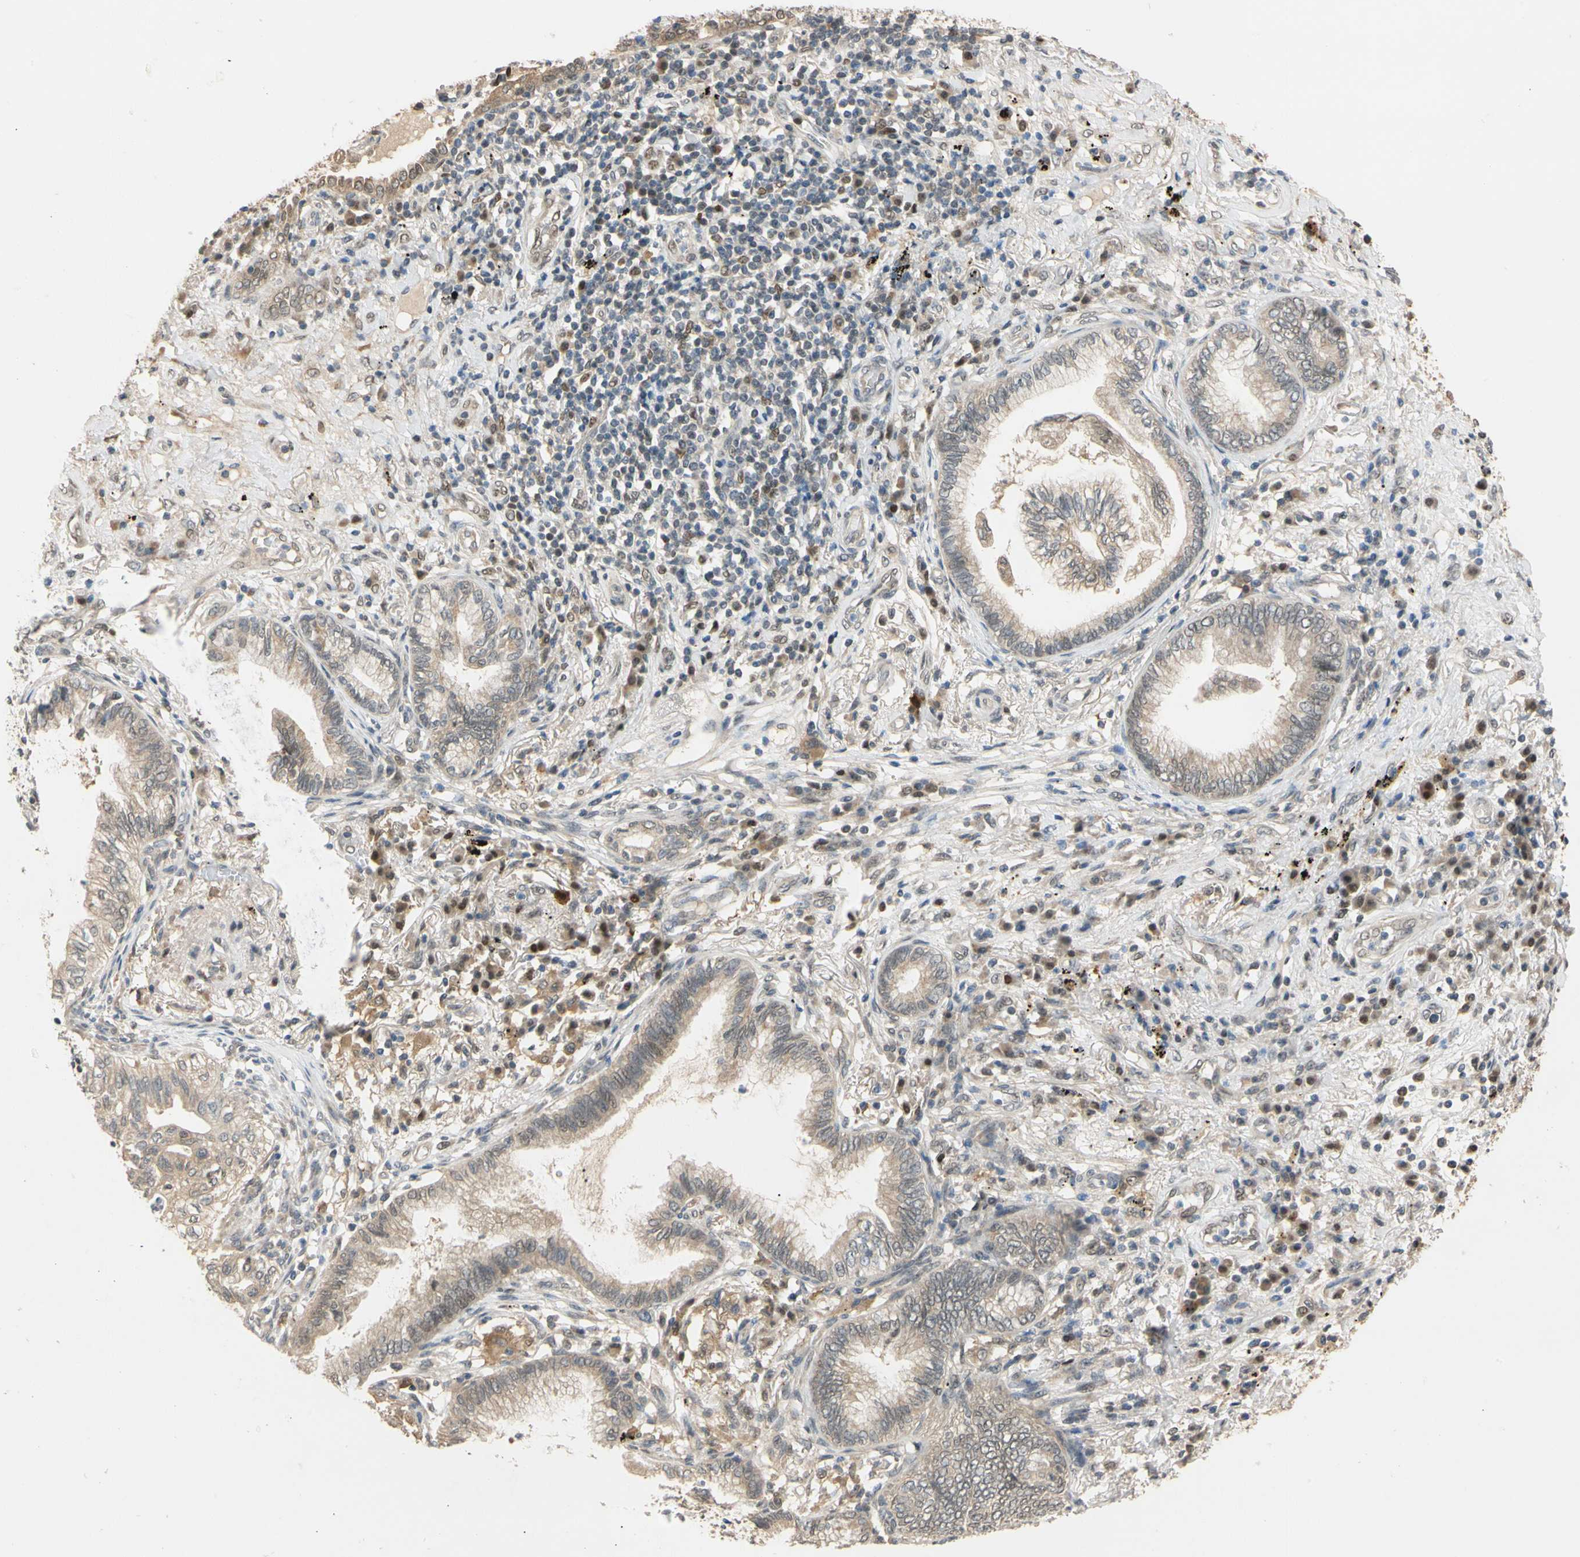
{"staining": {"intensity": "moderate", "quantity": "25%-75%", "location": "cytoplasmic/membranous"}, "tissue": "lung cancer", "cell_type": "Tumor cells", "image_type": "cancer", "snomed": [{"axis": "morphology", "description": "Normal tissue, NOS"}, {"axis": "morphology", "description": "Adenocarcinoma, NOS"}, {"axis": "topography", "description": "Bronchus"}, {"axis": "topography", "description": "Lung"}], "caption": "High-magnification brightfield microscopy of adenocarcinoma (lung) stained with DAB (brown) and counterstained with hematoxylin (blue). tumor cells exhibit moderate cytoplasmic/membranous staining is identified in approximately25%-75% of cells.", "gene": "RIOX2", "patient": {"sex": "female", "age": 70}}